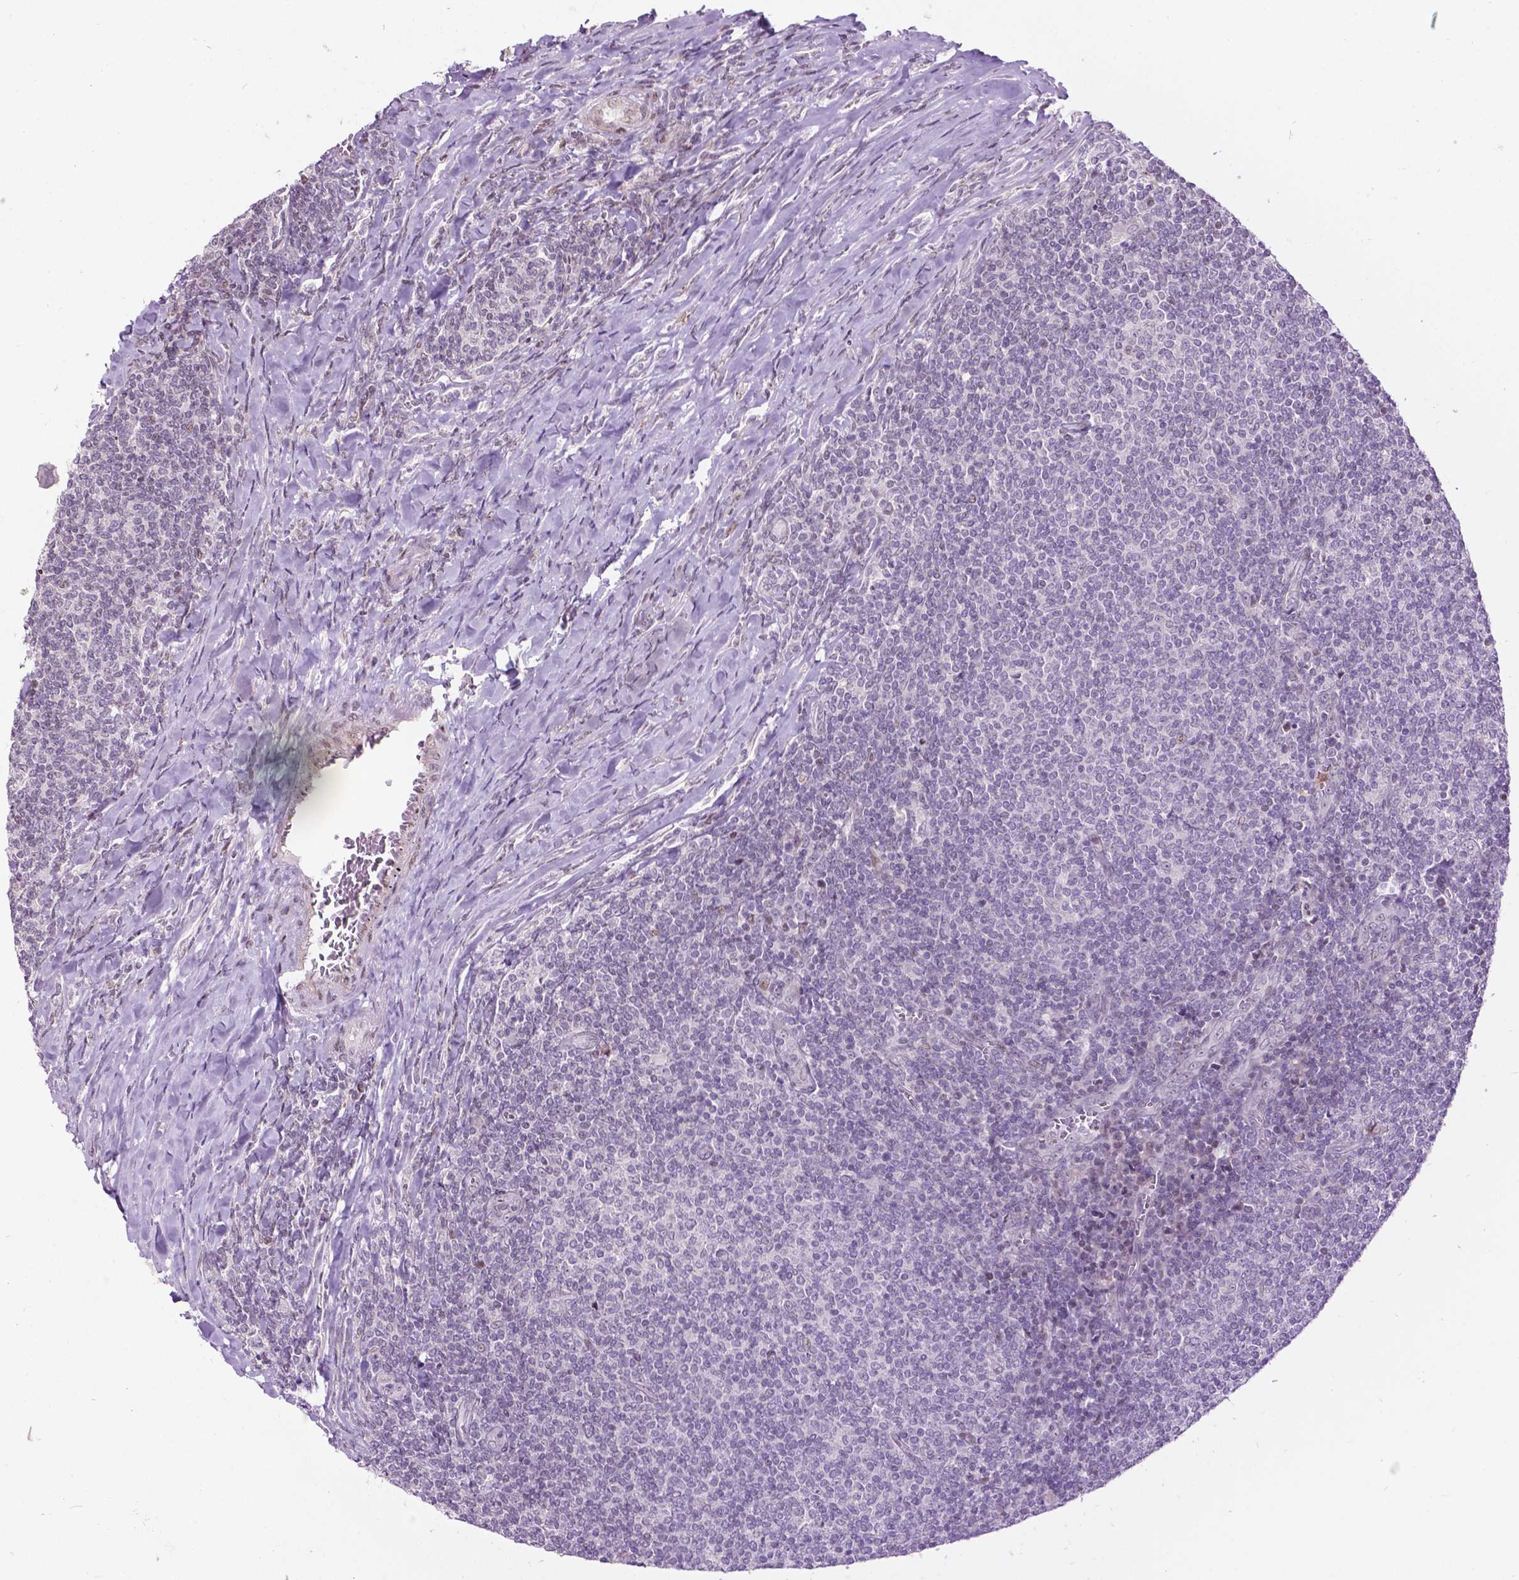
{"staining": {"intensity": "negative", "quantity": "none", "location": "none"}, "tissue": "lymphoma", "cell_type": "Tumor cells", "image_type": "cancer", "snomed": [{"axis": "morphology", "description": "Malignant lymphoma, non-Hodgkin's type, Low grade"}, {"axis": "topography", "description": "Lymph node"}], "caption": "This is an immunohistochemistry (IHC) photomicrograph of low-grade malignant lymphoma, non-Hodgkin's type. There is no positivity in tumor cells.", "gene": "PTPN18", "patient": {"sex": "male", "age": 52}}